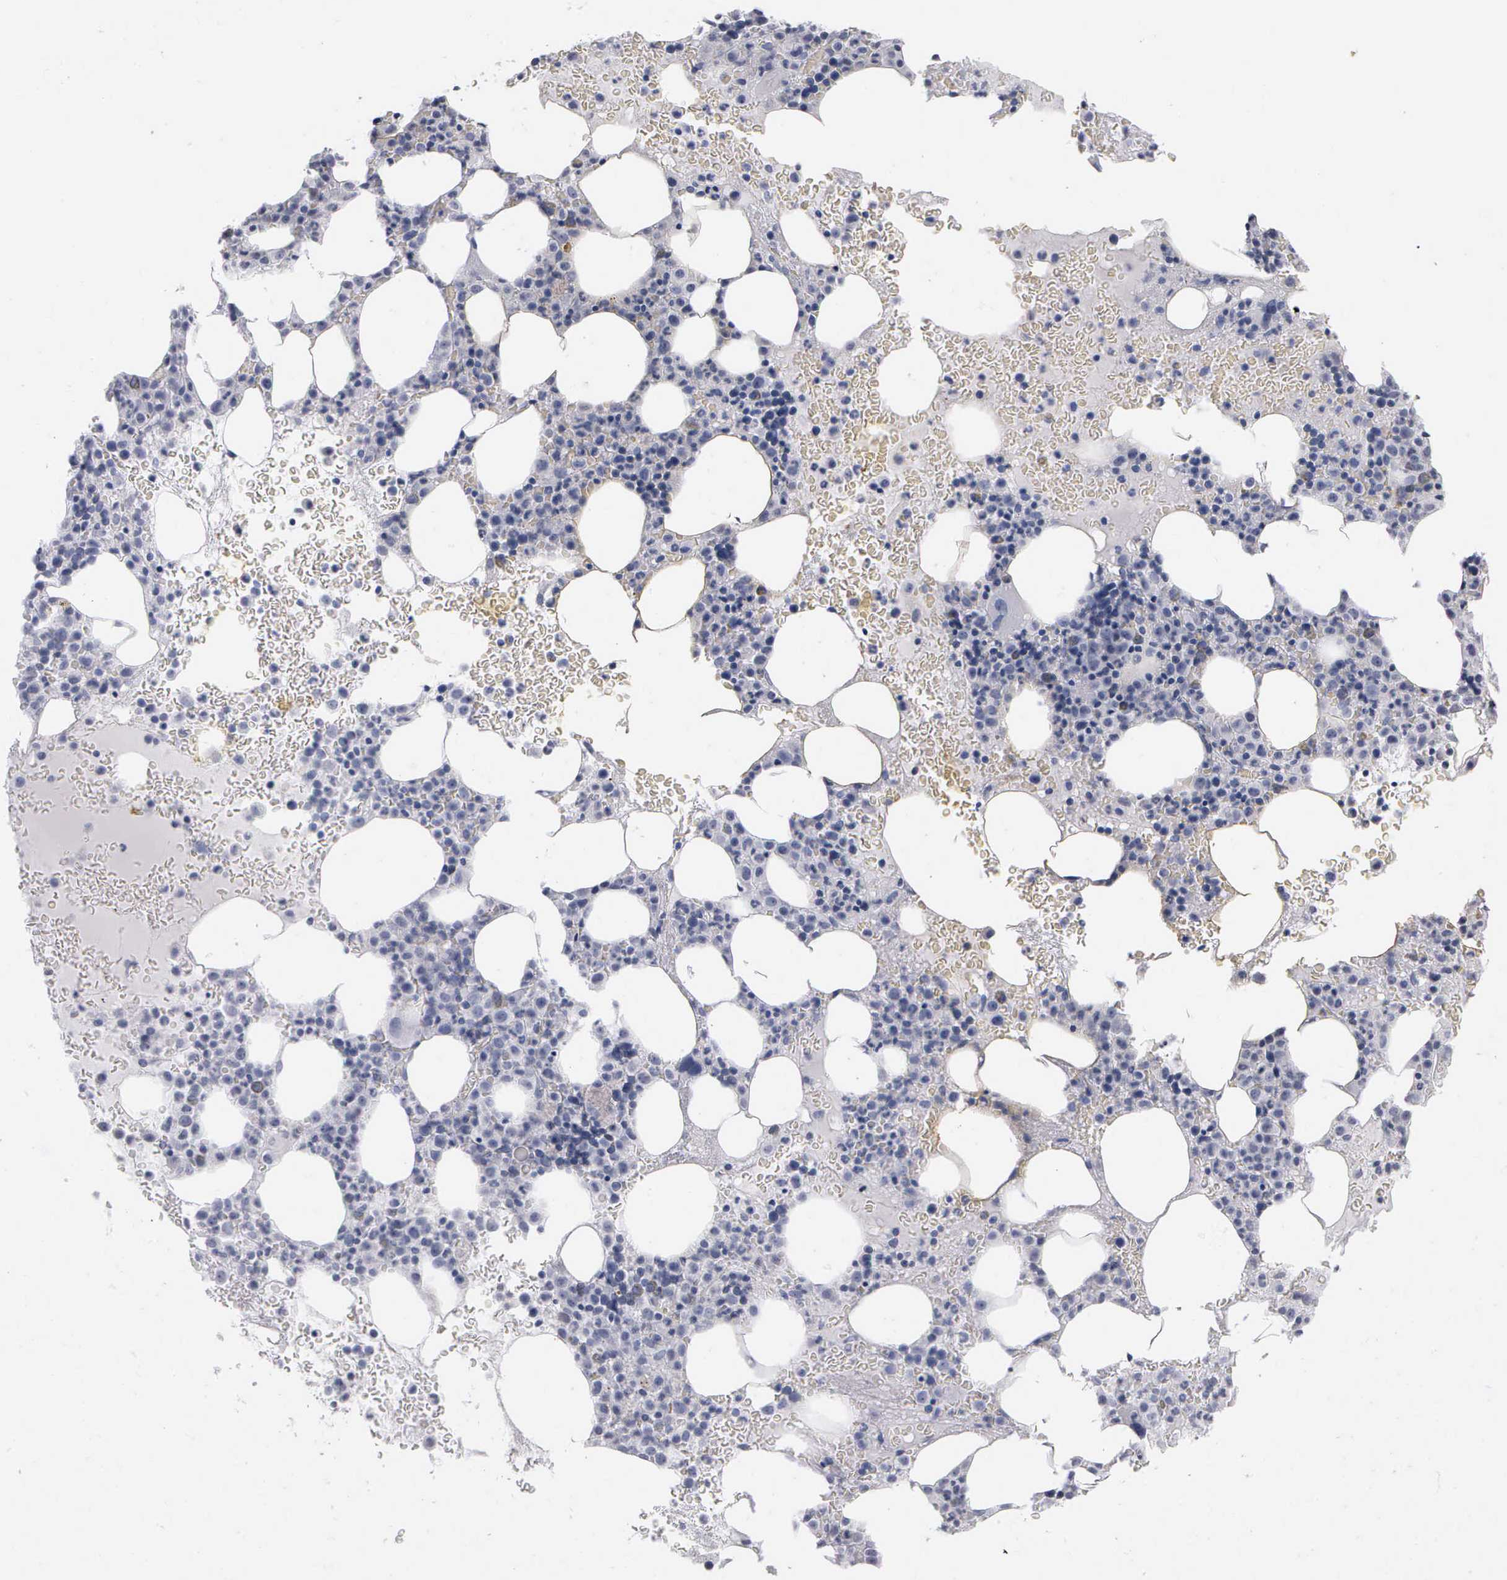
{"staining": {"intensity": "negative", "quantity": "none", "location": "none"}, "tissue": "bone marrow", "cell_type": "Hematopoietic cells", "image_type": "normal", "snomed": [{"axis": "morphology", "description": "Normal tissue, NOS"}, {"axis": "topography", "description": "Bone marrow"}], "caption": "This is an IHC image of benign human bone marrow. There is no expression in hematopoietic cells.", "gene": "NKX2", "patient": {"sex": "female", "age": 88}}